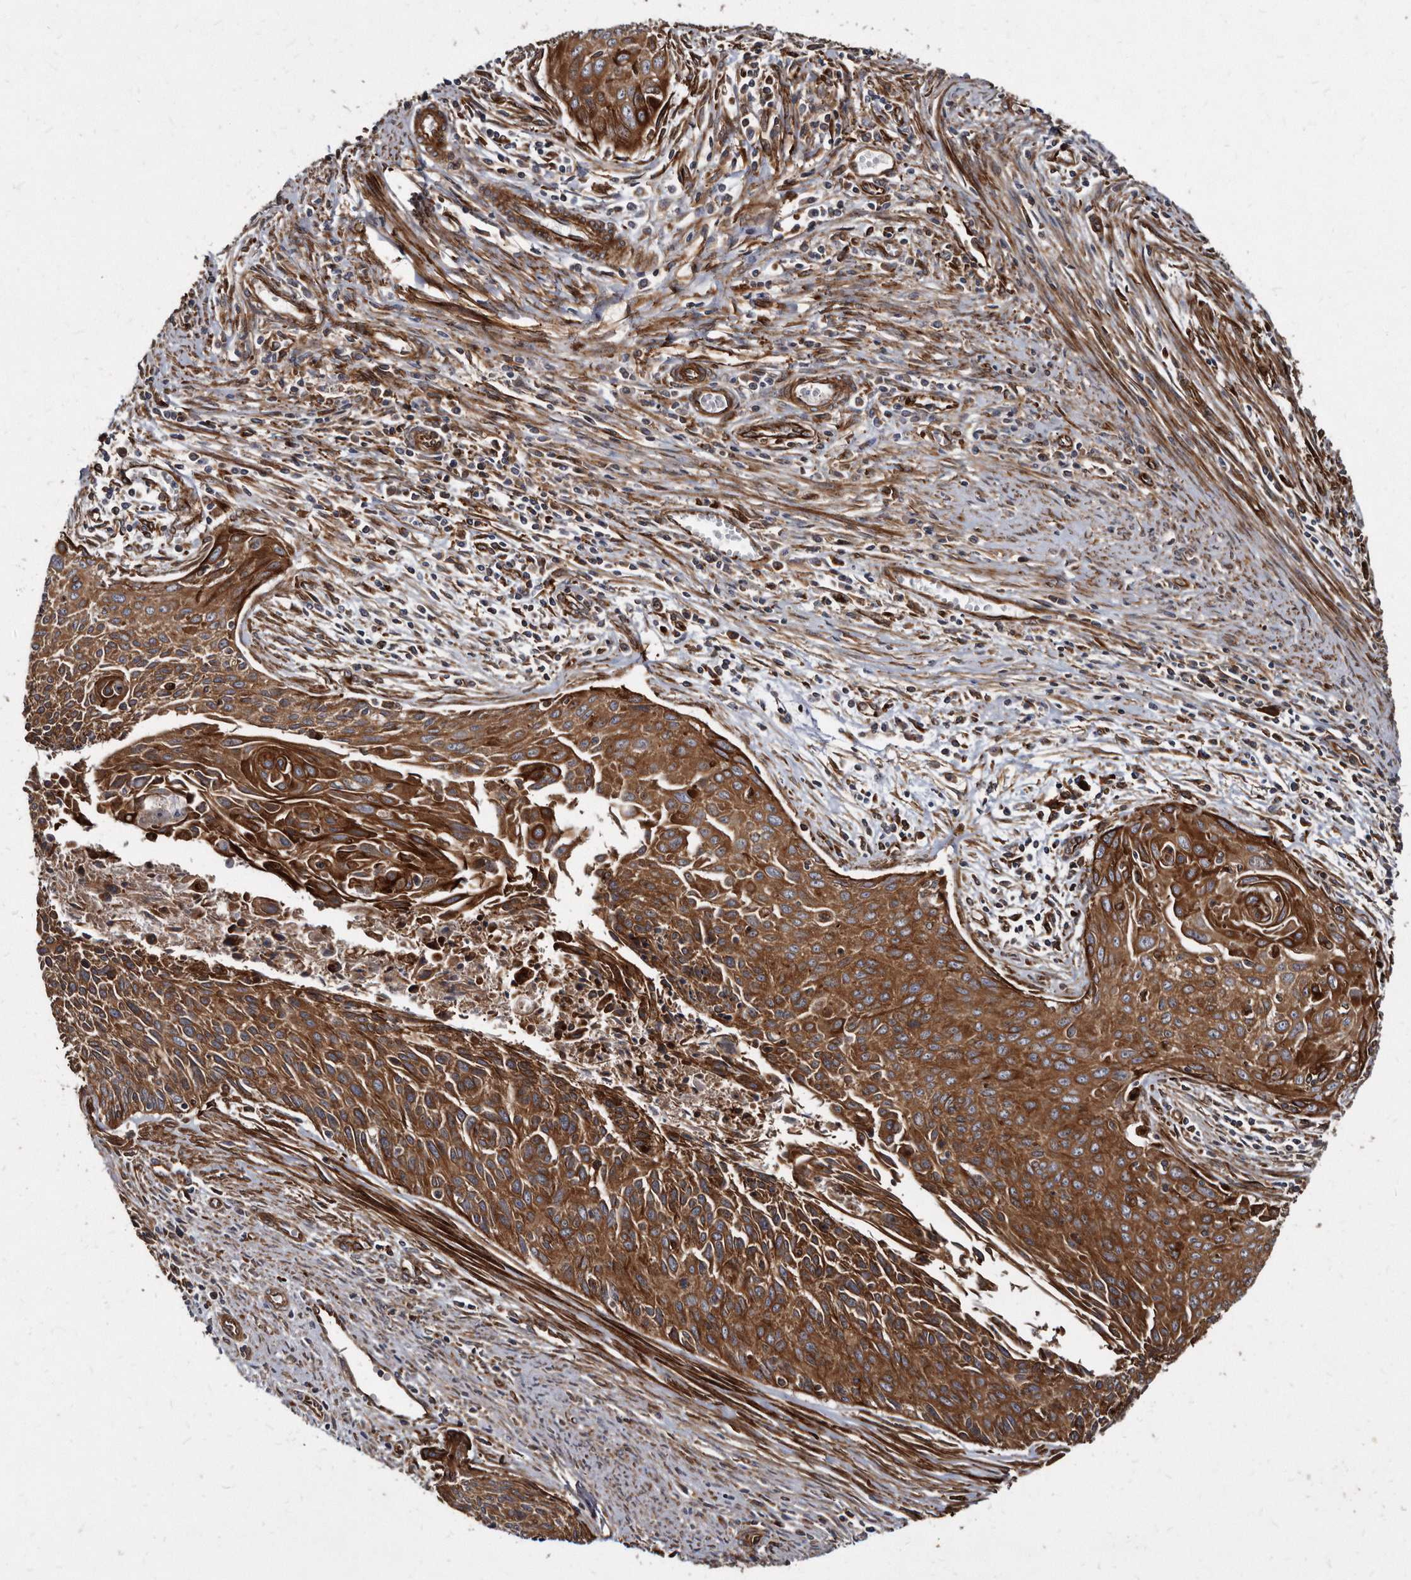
{"staining": {"intensity": "strong", "quantity": ">75%", "location": "cytoplasmic/membranous"}, "tissue": "cervical cancer", "cell_type": "Tumor cells", "image_type": "cancer", "snomed": [{"axis": "morphology", "description": "Squamous cell carcinoma, NOS"}, {"axis": "topography", "description": "Cervix"}], "caption": "Immunohistochemical staining of human cervical cancer displays high levels of strong cytoplasmic/membranous protein expression in approximately >75% of tumor cells.", "gene": "KCTD20", "patient": {"sex": "female", "age": 55}}